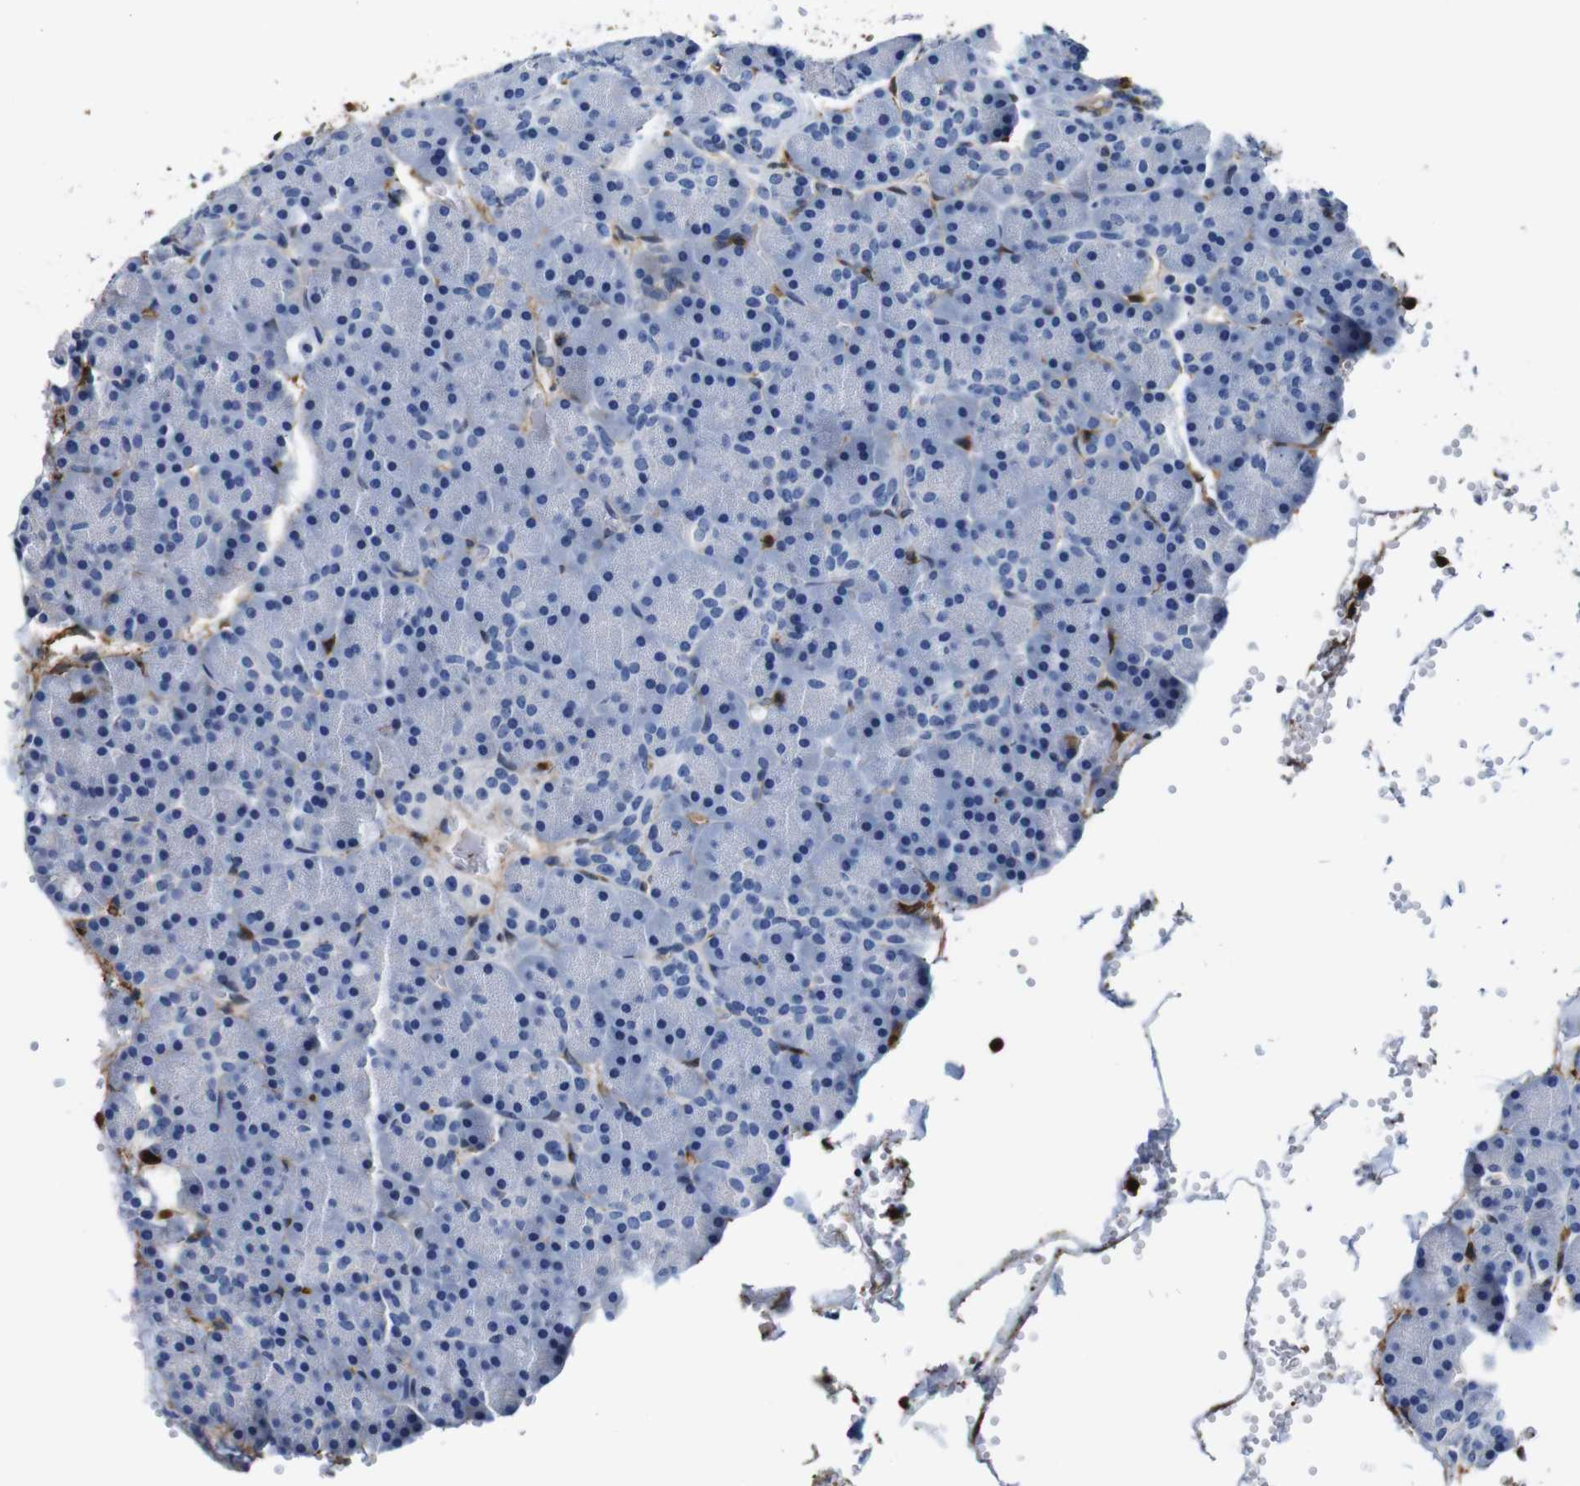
{"staining": {"intensity": "negative", "quantity": "none", "location": "none"}, "tissue": "pancreas", "cell_type": "Exocrine glandular cells", "image_type": "normal", "snomed": [{"axis": "morphology", "description": "Normal tissue, NOS"}, {"axis": "topography", "description": "Pancreas"}], "caption": "An IHC micrograph of unremarkable pancreas is shown. There is no staining in exocrine glandular cells of pancreas.", "gene": "ANXA1", "patient": {"sex": "female", "age": 35}}